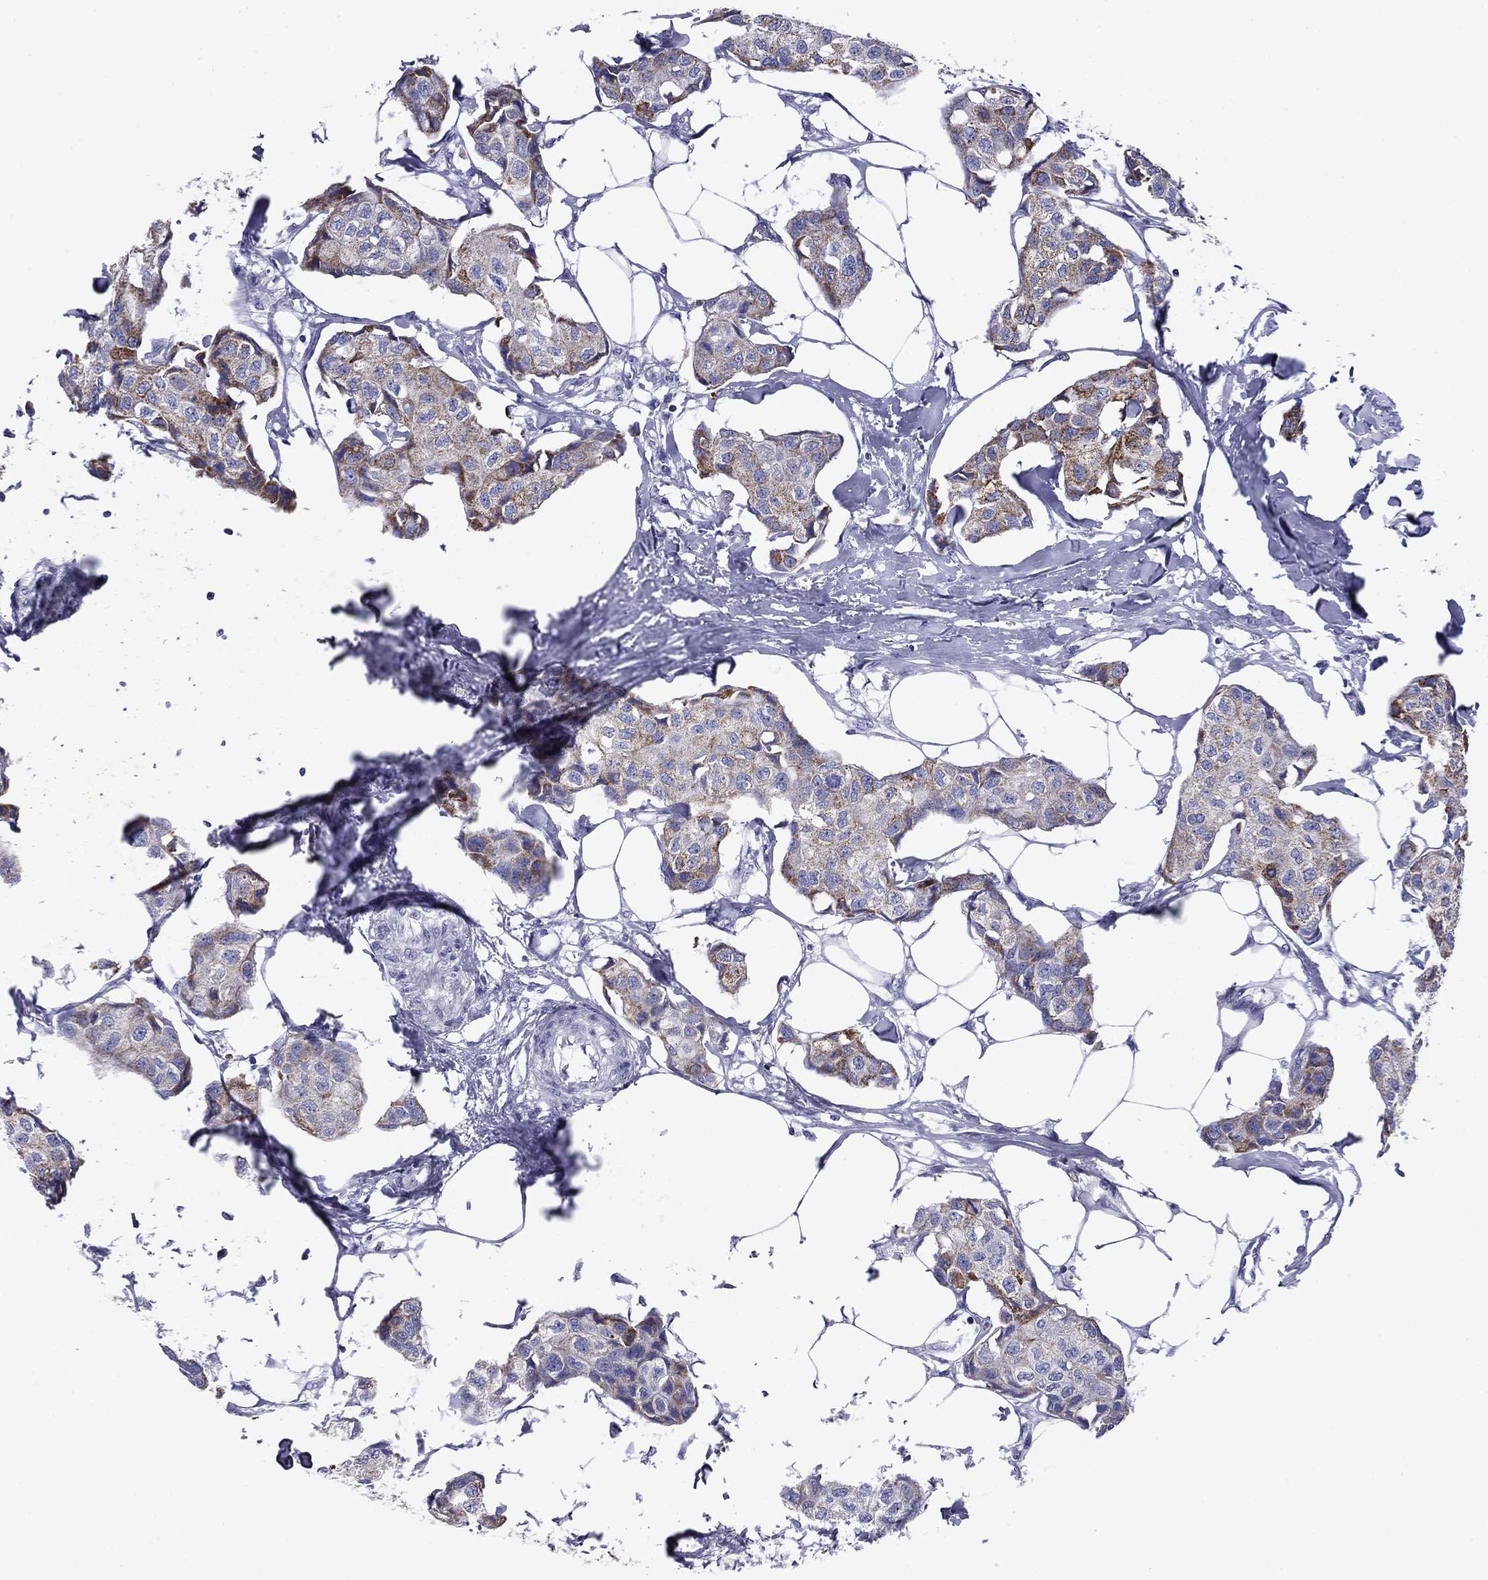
{"staining": {"intensity": "moderate", "quantity": "<25%", "location": "cytoplasmic/membranous"}, "tissue": "breast cancer", "cell_type": "Tumor cells", "image_type": "cancer", "snomed": [{"axis": "morphology", "description": "Duct carcinoma"}, {"axis": "topography", "description": "Breast"}], "caption": "Immunohistochemical staining of human intraductal carcinoma (breast) demonstrates moderate cytoplasmic/membranous protein positivity in approximately <25% of tumor cells.", "gene": "ACADSB", "patient": {"sex": "female", "age": 80}}